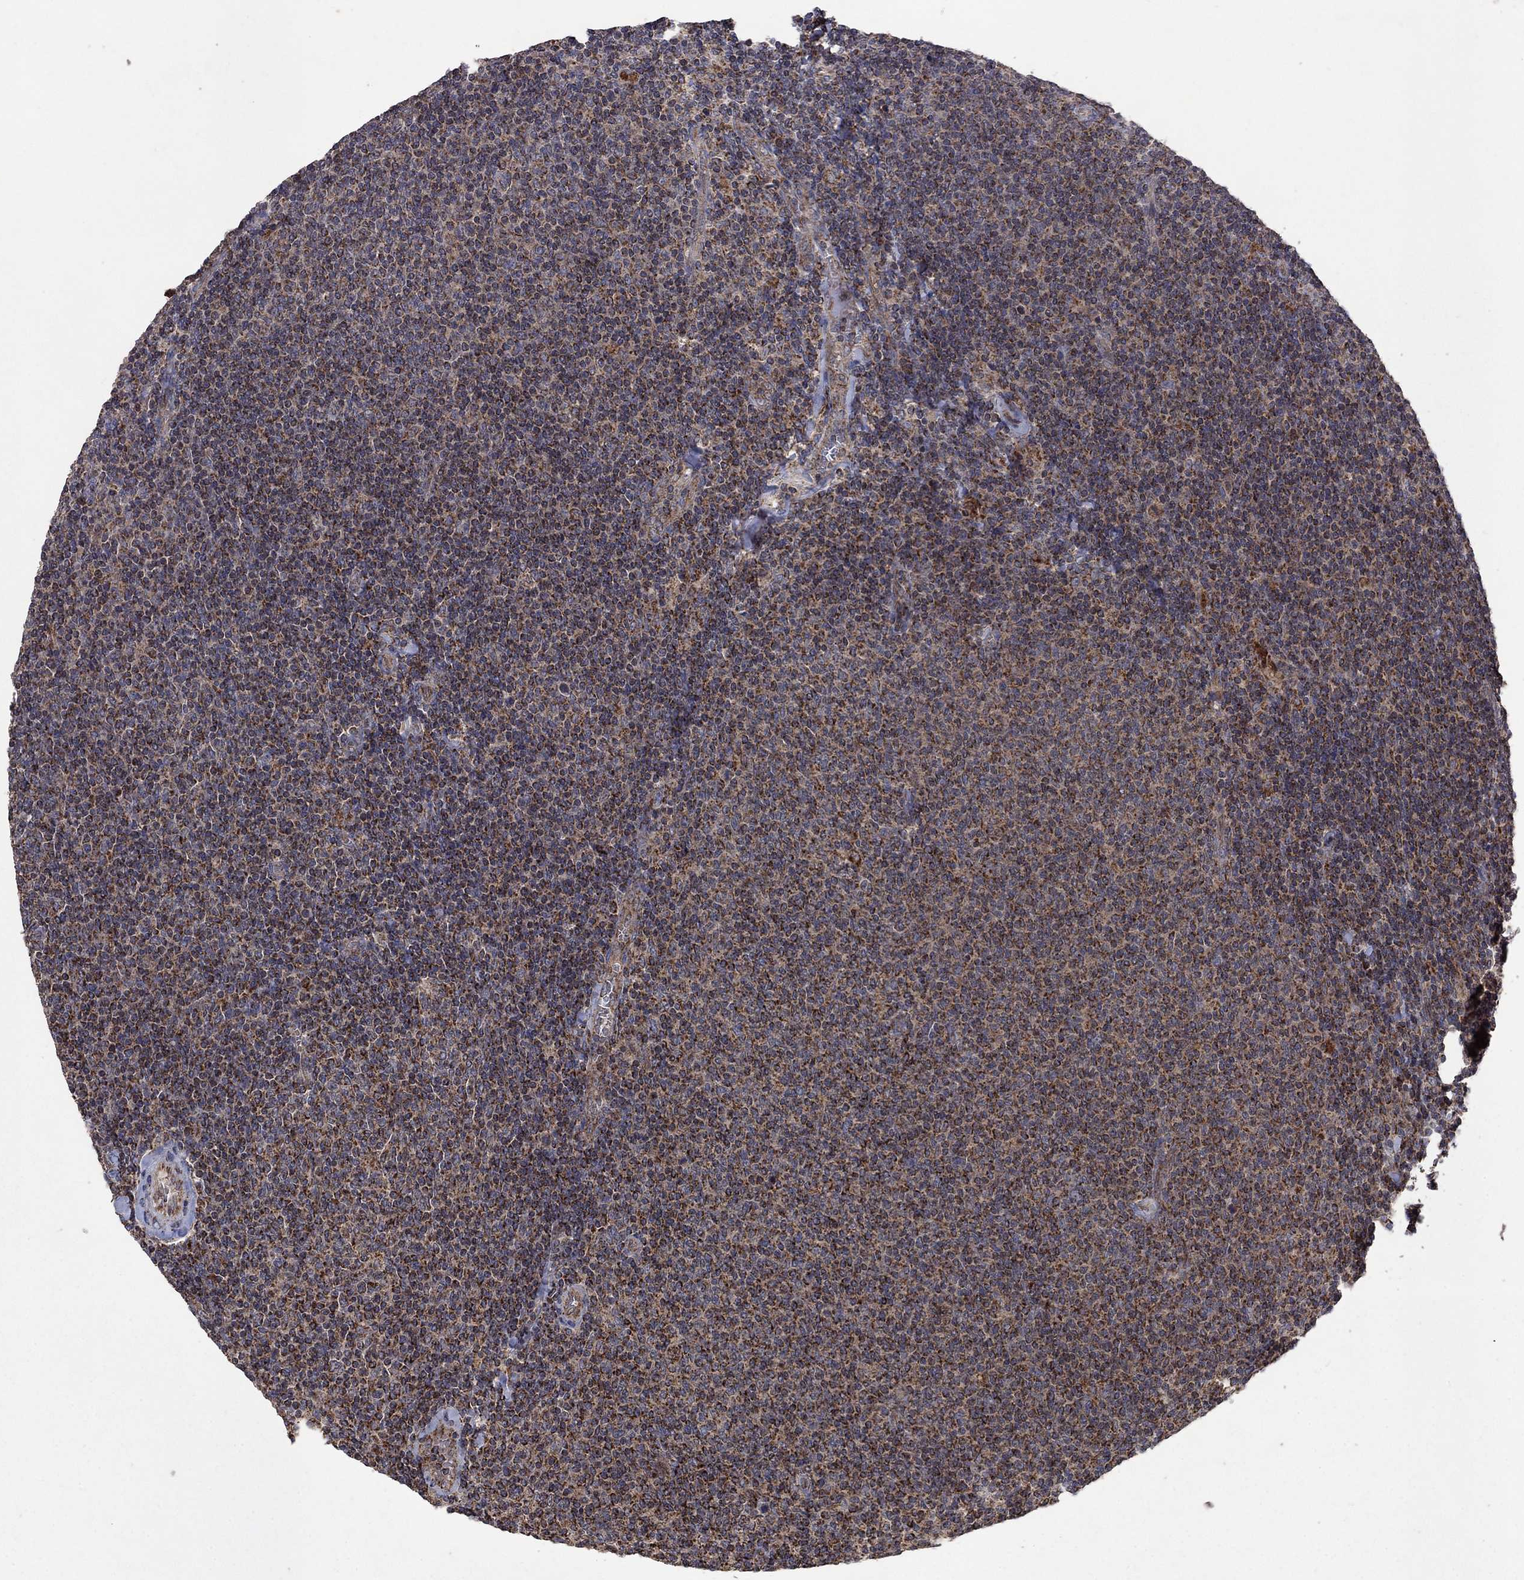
{"staining": {"intensity": "strong", "quantity": "25%-75%", "location": "cytoplasmic/membranous"}, "tissue": "lymphoma", "cell_type": "Tumor cells", "image_type": "cancer", "snomed": [{"axis": "morphology", "description": "Malignant lymphoma, non-Hodgkin's type, Low grade"}, {"axis": "topography", "description": "Lymph node"}], "caption": "IHC micrograph of neoplastic tissue: human lymphoma stained using IHC reveals high levels of strong protein expression localized specifically in the cytoplasmic/membranous of tumor cells, appearing as a cytoplasmic/membranous brown color.", "gene": "DPH1", "patient": {"sex": "male", "age": 52}}